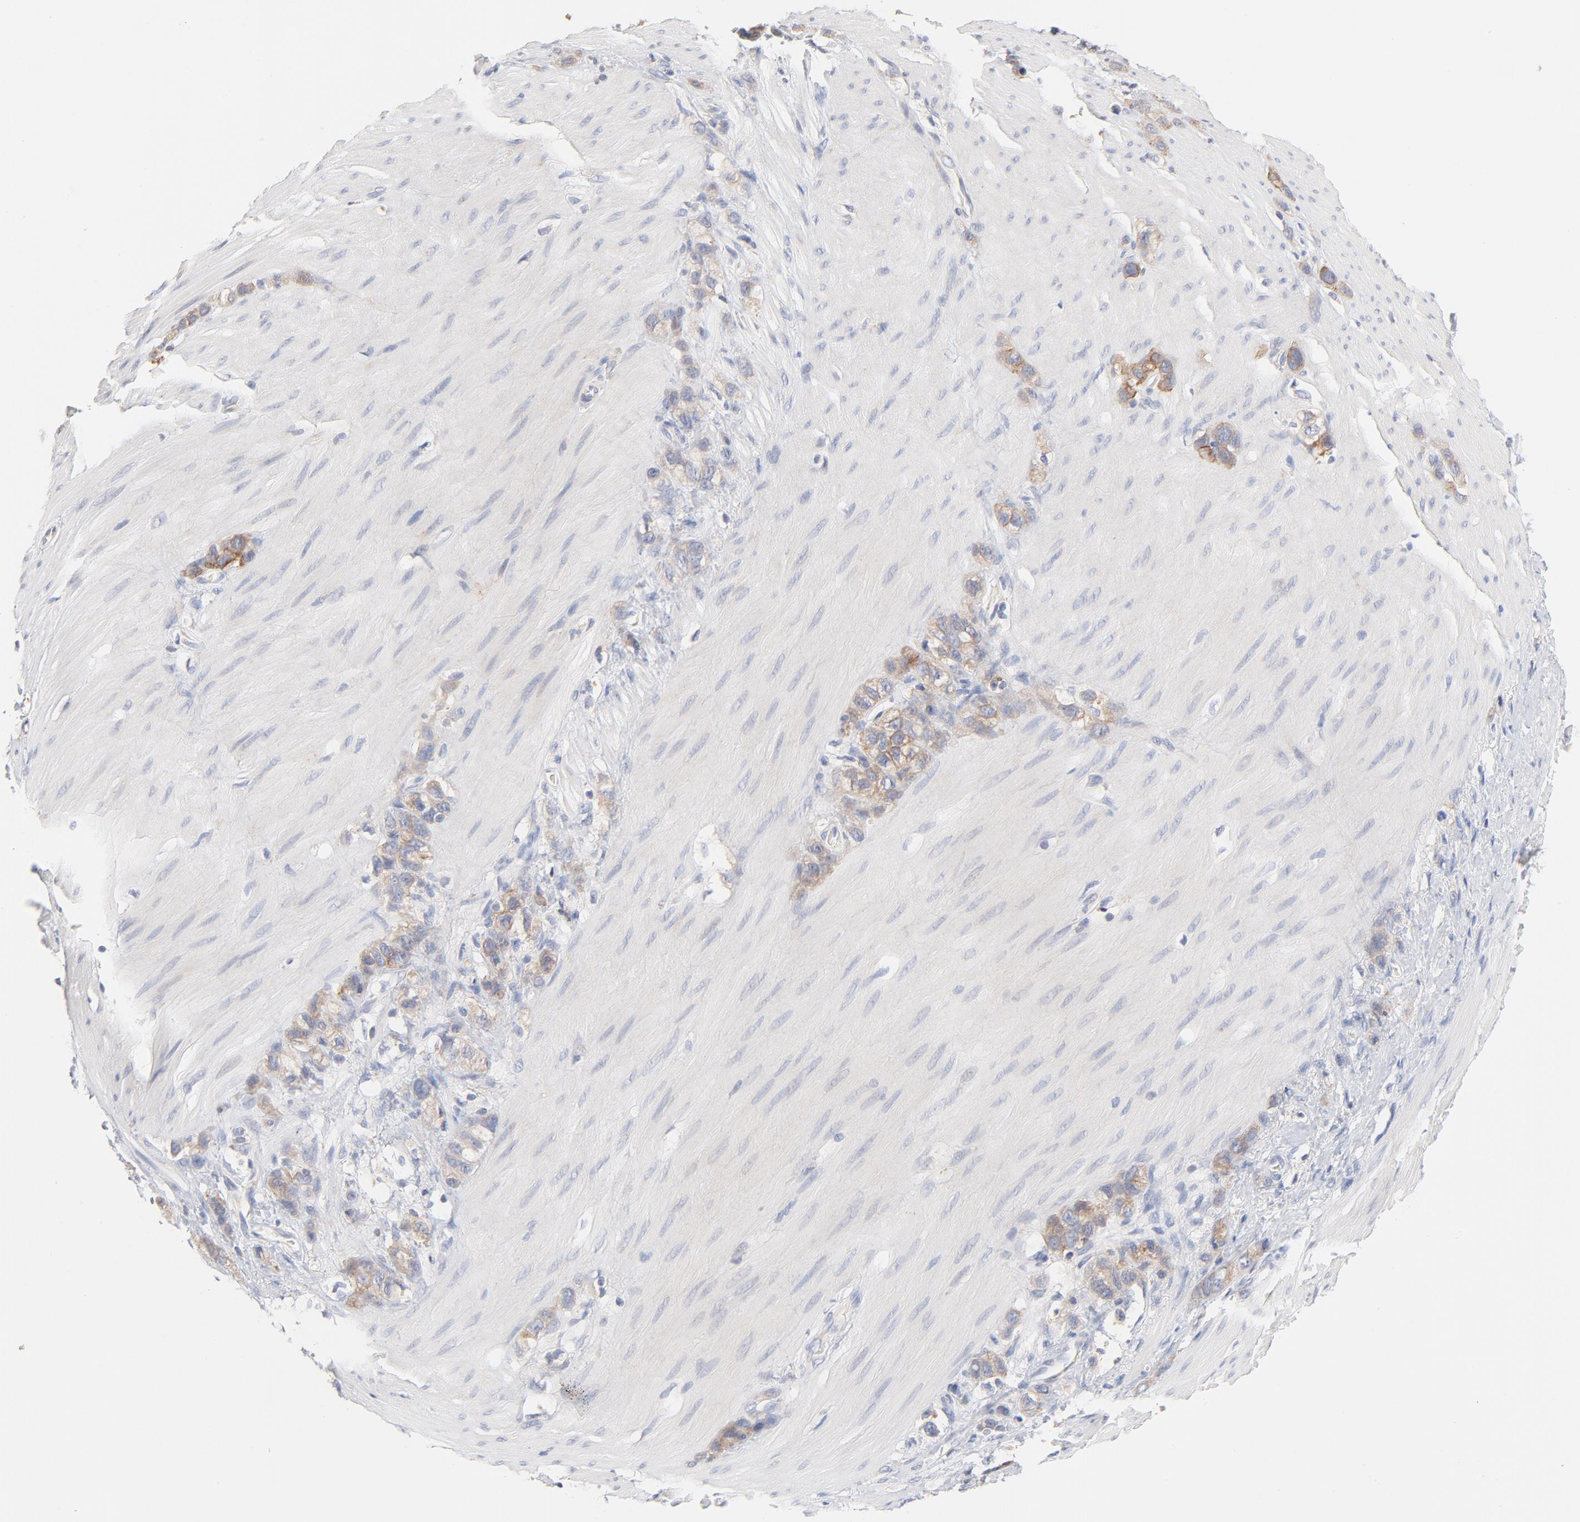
{"staining": {"intensity": "weak", "quantity": ">75%", "location": "cytoplasmic/membranous"}, "tissue": "stomach cancer", "cell_type": "Tumor cells", "image_type": "cancer", "snomed": [{"axis": "morphology", "description": "Normal tissue, NOS"}, {"axis": "morphology", "description": "Adenocarcinoma, NOS"}, {"axis": "morphology", "description": "Adenocarcinoma, High grade"}, {"axis": "topography", "description": "Stomach, upper"}, {"axis": "topography", "description": "Stomach"}], "caption": "Immunohistochemistry (IHC) (DAB (3,3'-diaminobenzidine)) staining of high-grade adenocarcinoma (stomach) reveals weak cytoplasmic/membranous protein positivity in approximately >75% of tumor cells.", "gene": "SETD3", "patient": {"sex": "female", "age": 65}}